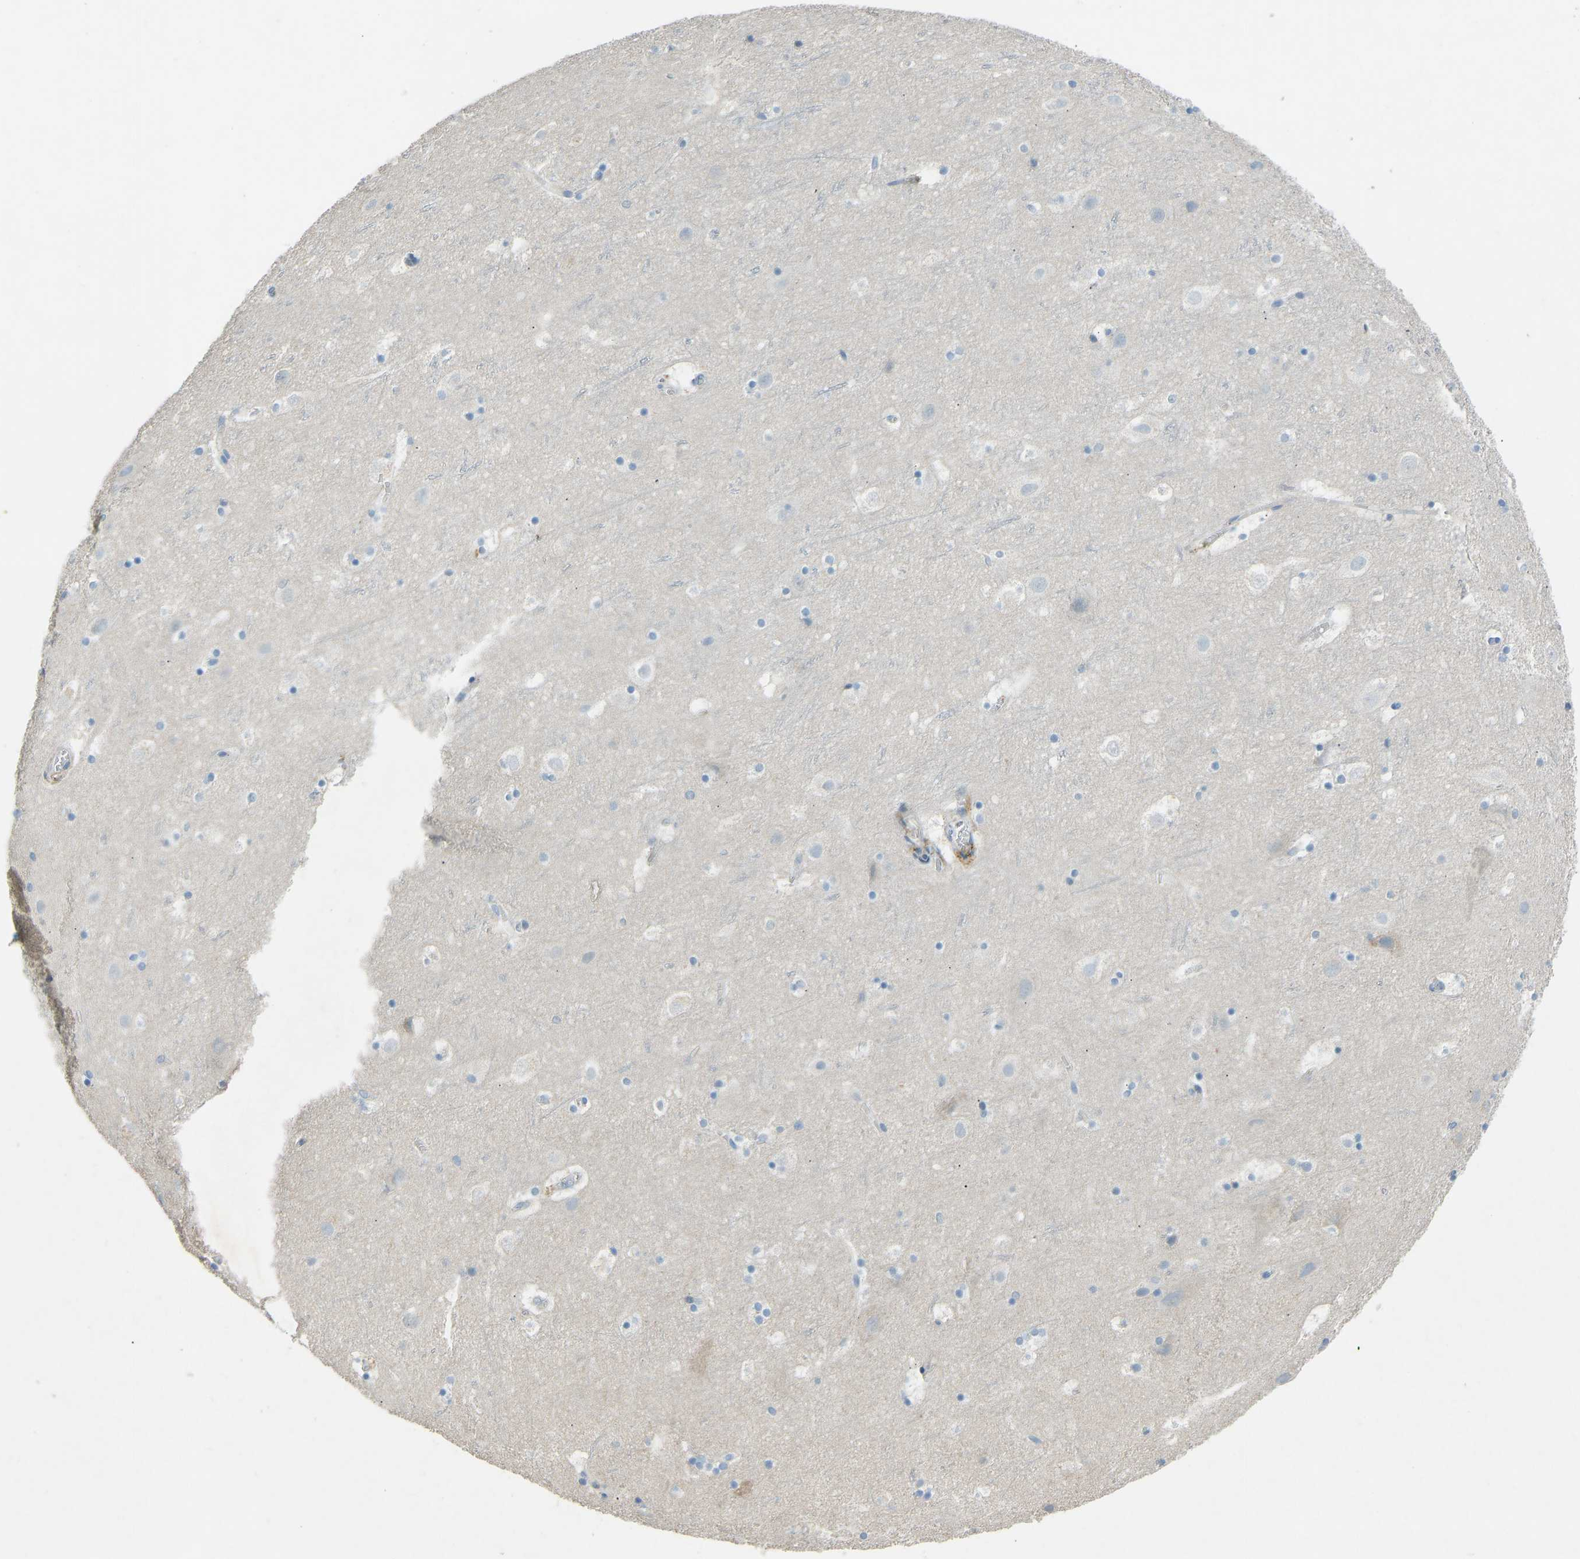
{"staining": {"intensity": "negative", "quantity": "none", "location": "none"}, "tissue": "cerebral cortex", "cell_type": "Endothelial cells", "image_type": "normal", "snomed": [{"axis": "morphology", "description": "Normal tissue, NOS"}, {"axis": "topography", "description": "Cerebral cortex"}], "caption": "An immunohistochemistry (IHC) histopathology image of normal cerebral cortex is shown. There is no staining in endothelial cells of cerebral cortex.", "gene": "FBLN2", "patient": {"sex": "male", "age": 45}}